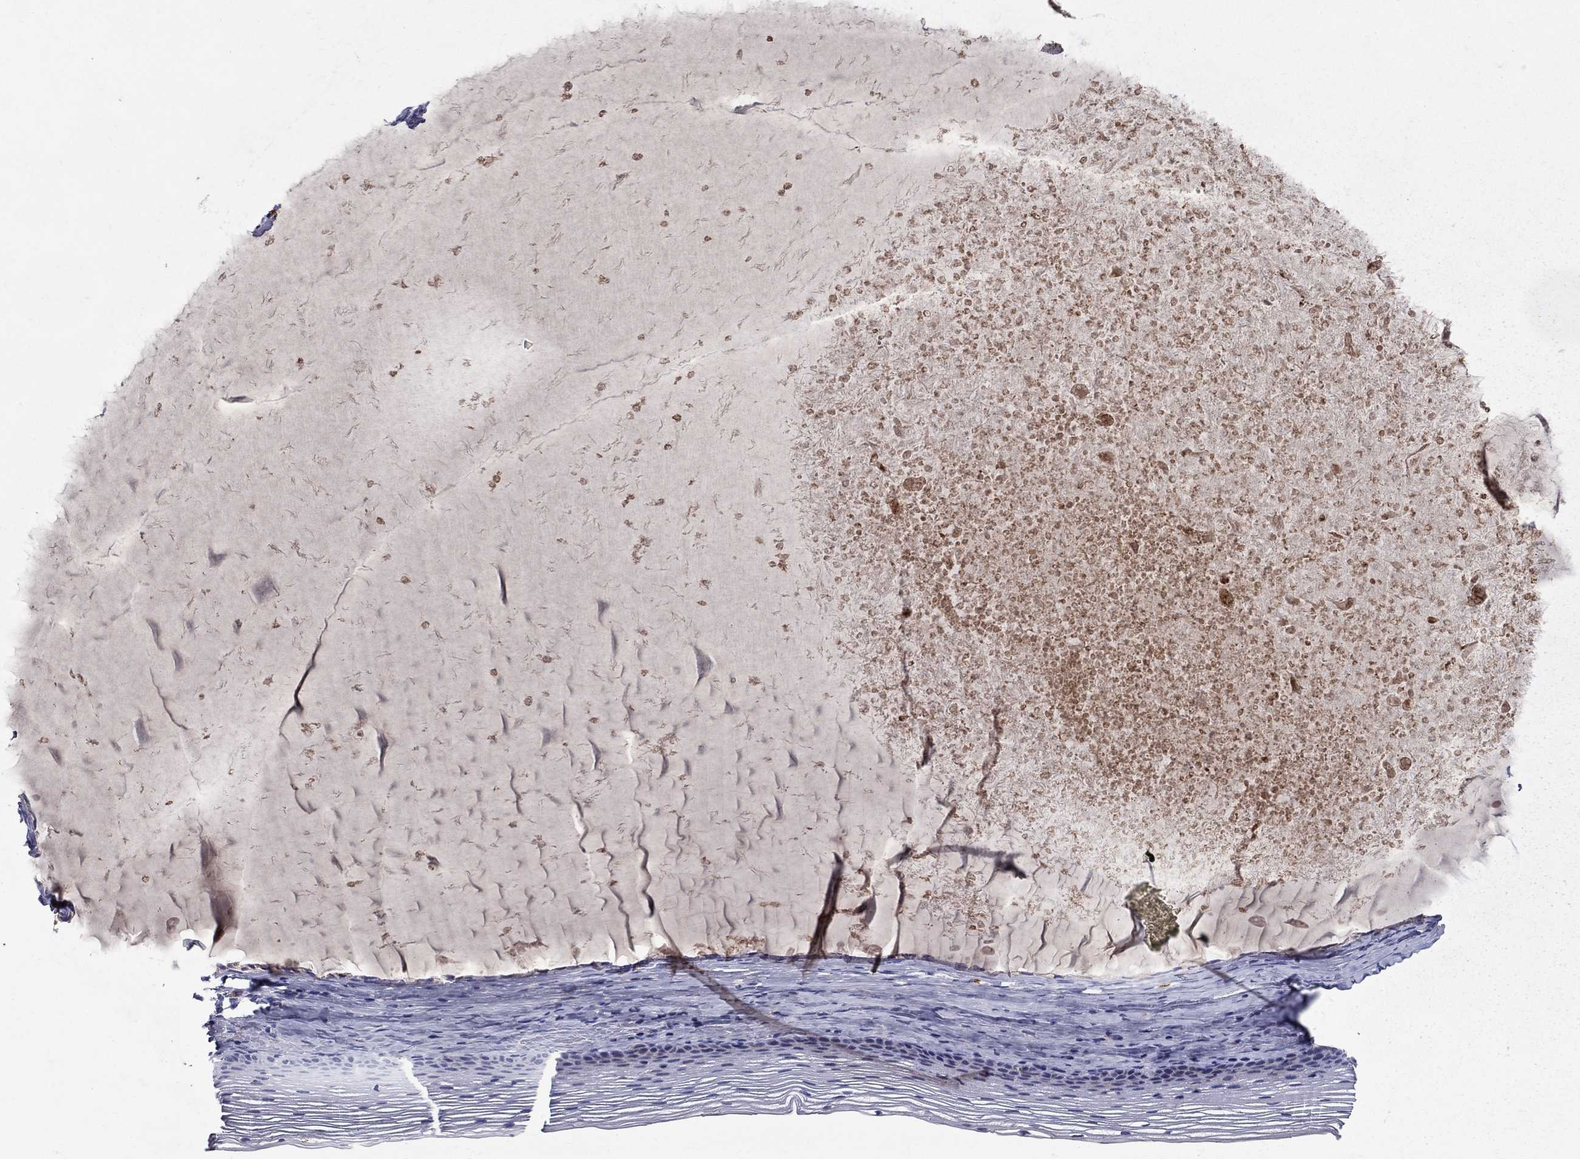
{"staining": {"intensity": "negative", "quantity": "none", "location": "none"}, "tissue": "cervix", "cell_type": "Glandular cells", "image_type": "normal", "snomed": [{"axis": "morphology", "description": "Normal tissue, NOS"}, {"axis": "topography", "description": "Cervix"}], "caption": "Immunohistochemical staining of benign cervix reveals no significant positivity in glandular cells. (DAB (3,3'-diaminobenzidine) immunohistochemistry (IHC) visualized using brightfield microscopy, high magnification).", "gene": "STAB2", "patient": {"sex": "female", "age": 39}}